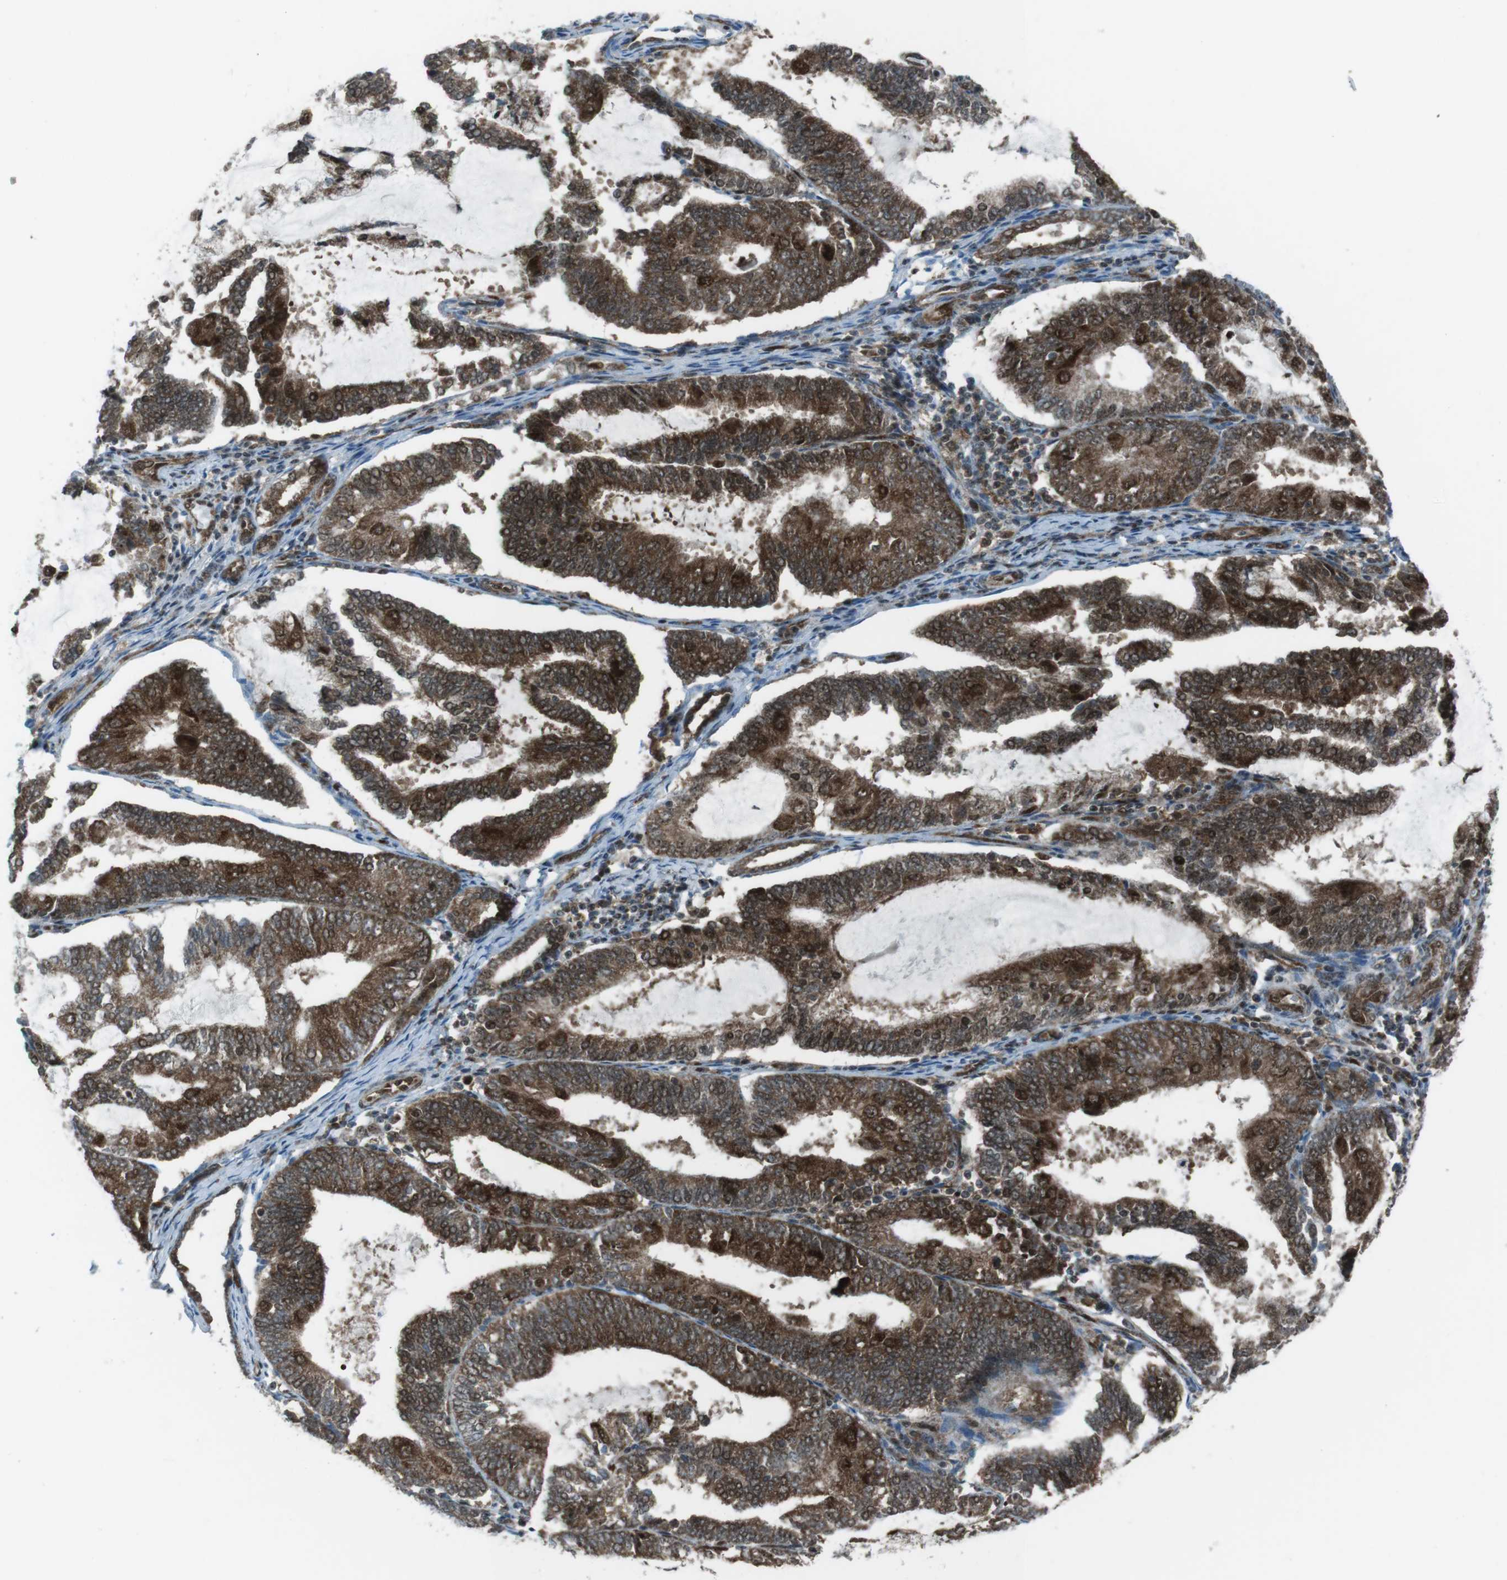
{"staining": {"intensity": "moderate", "quantity": ">75%", "location": "cytoplasmic/membranous"}, "tissue": "endometrial cancer", "cell_type": "Tumor cells", "image_type": "cancer", "snomed": [{"axis": "morphology", "description": "Adenocarcinoma, NOS"}, {"axis": "topography", "description": "Endometrium"}], "caption": "The immunohistochemical stain shows moderate cytoplasmic/membranous positivity in tumor cells of adenocarcinoma (endometrial) tissue.", "gene": "CSNK1D", "patient": {"sex": "female", "age": 81}}